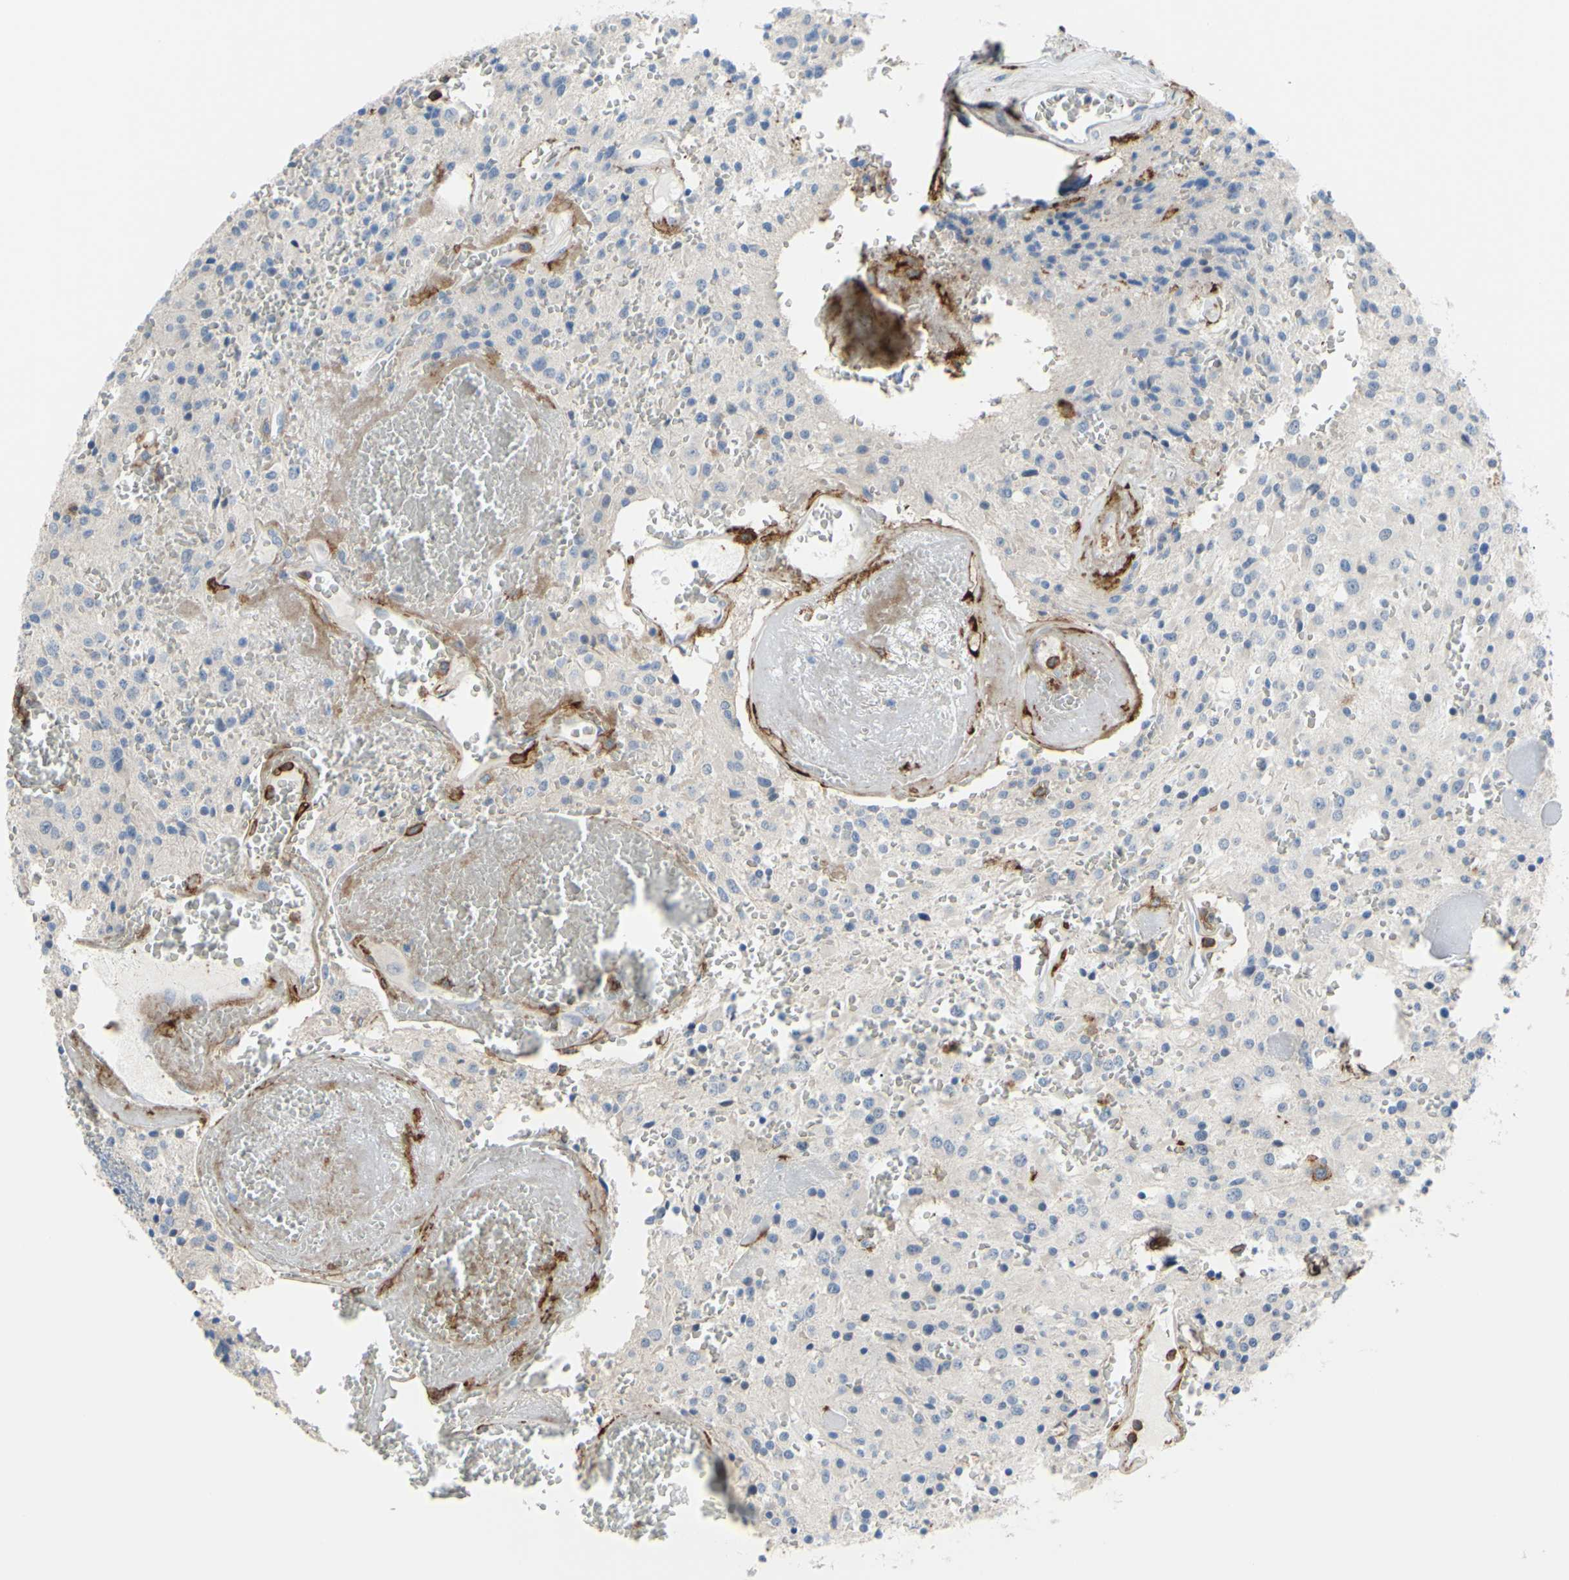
{"staining": {"intensity": "negative", "quantity": "none", "location": "none"}, "tissue": "glioma", "cell_type": "Tumor cells", "image_type": "cancer", "snomed": [{"axis": "morphology", "description": "Glioma, malignant, Low grade"}, {"axis": "topography", "description": "Brain"}], "caption": "Immunohistochemistry (IHC) histopathology image of neoplastic tissue: malignant glioma (low-grade) stained with DAB shows no significant protein expression in tumor cells. (DAB (3,3'-diaminobenzidine) IHC with hematoxylin counter stain).", "gene": "FCGR2A", "patient": {"sex": "male", "age": 58}}